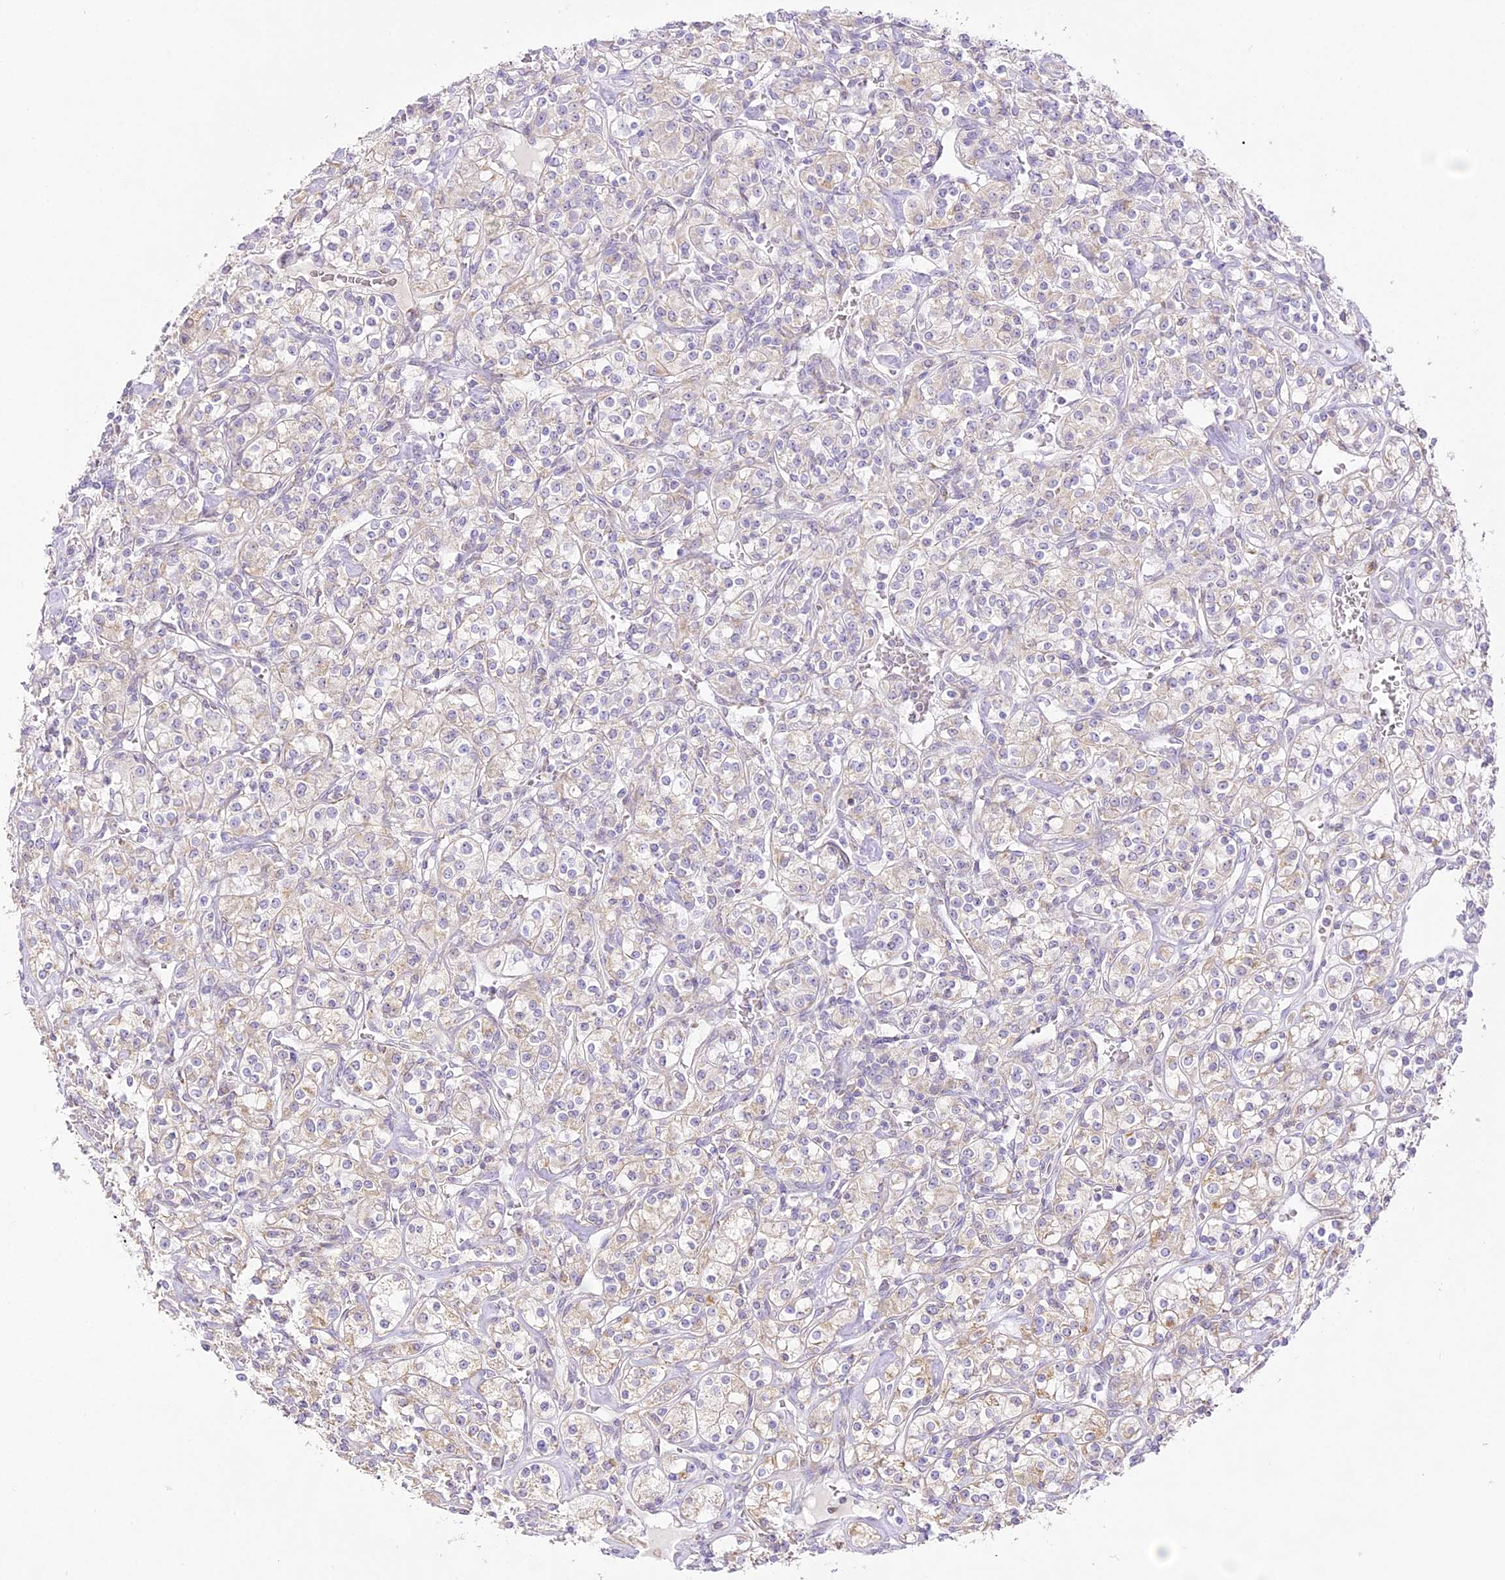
{"staining": {"intensity": "negative", "quantity": "none", "location": "none"}, "tissue": "renal cancer", "cell_type": "Tumor cells", "image_type": "cancer", "snomed": [{"axis": "morphology", "description": "Adenocarcinoma, NOS"}, {"axis": "topography", "description": "Kidney"}], "caption": "A high-resolution image shows immunohistochemistry (IHC) staining of adenocarcinoma (renal), which demonstrates no significant expression in tumor cells.", "gene": "CCDC30", "patient": {"sex": "male", "age": 77}}